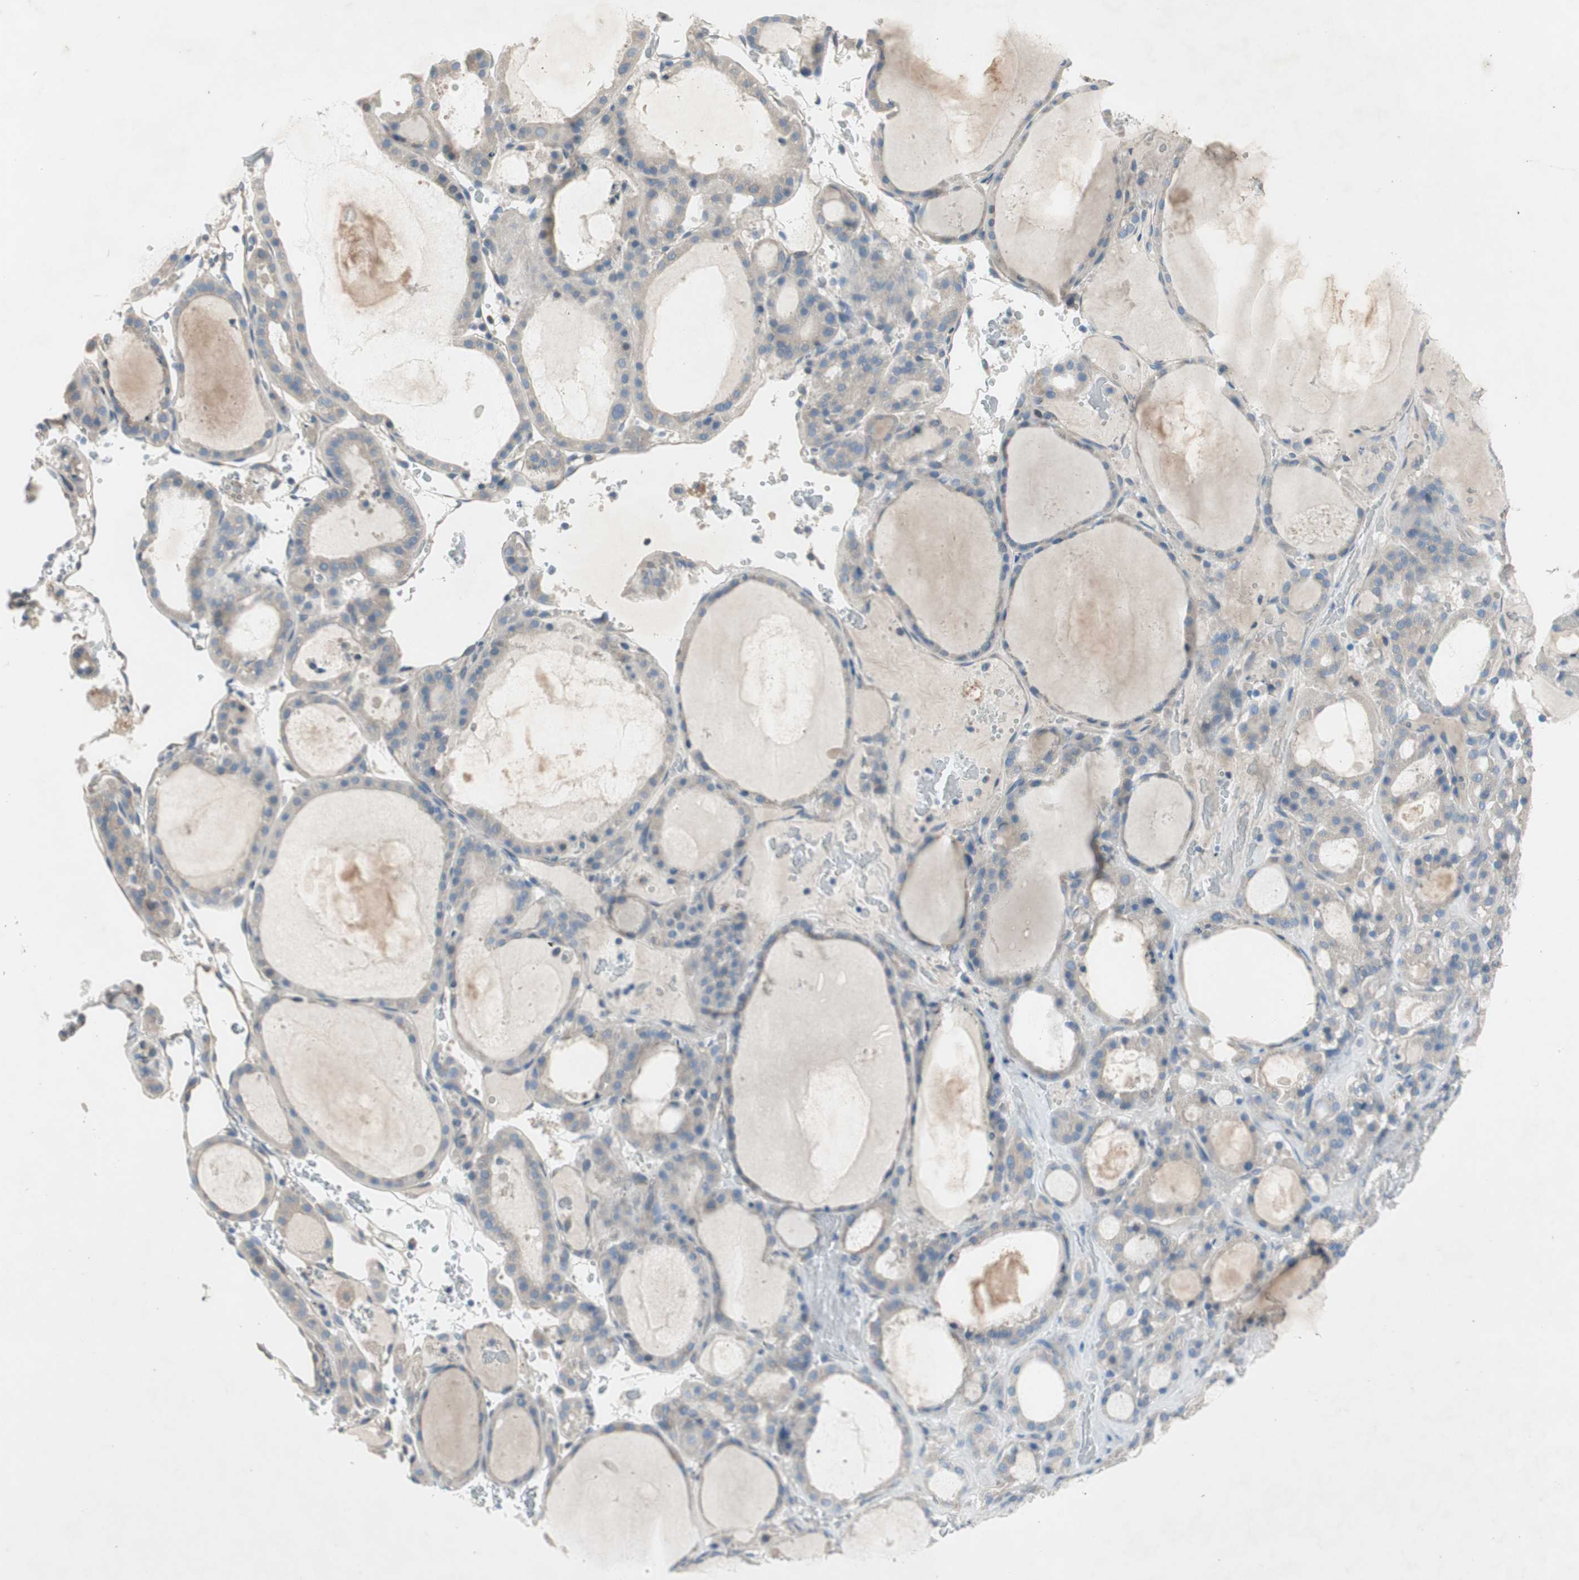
{"staining": {"intensity": "moderate", "quantity": "25%-75%", "location": "cytoplasmic/membranous"}, "tissue": "thyroid gland", "cell_type": "Glandular cells", "image_type": "normal", "snomed": [{"axis": "morphology", "description": "Normal tissue, NOS"}, {"axis": "morphology", "description": "Carcinoma, NOS"}, {"axis": "topography", "description": "Thyroid gland"}], "caption": "Human thyroid gland stained for a protein (brown) displays moderate cytoplasmic/membranous positive positivity in approximately 25%-75% of glandular cells.", "gene": "PRRG4", "patient": {"sex": "female", "age": 86}}